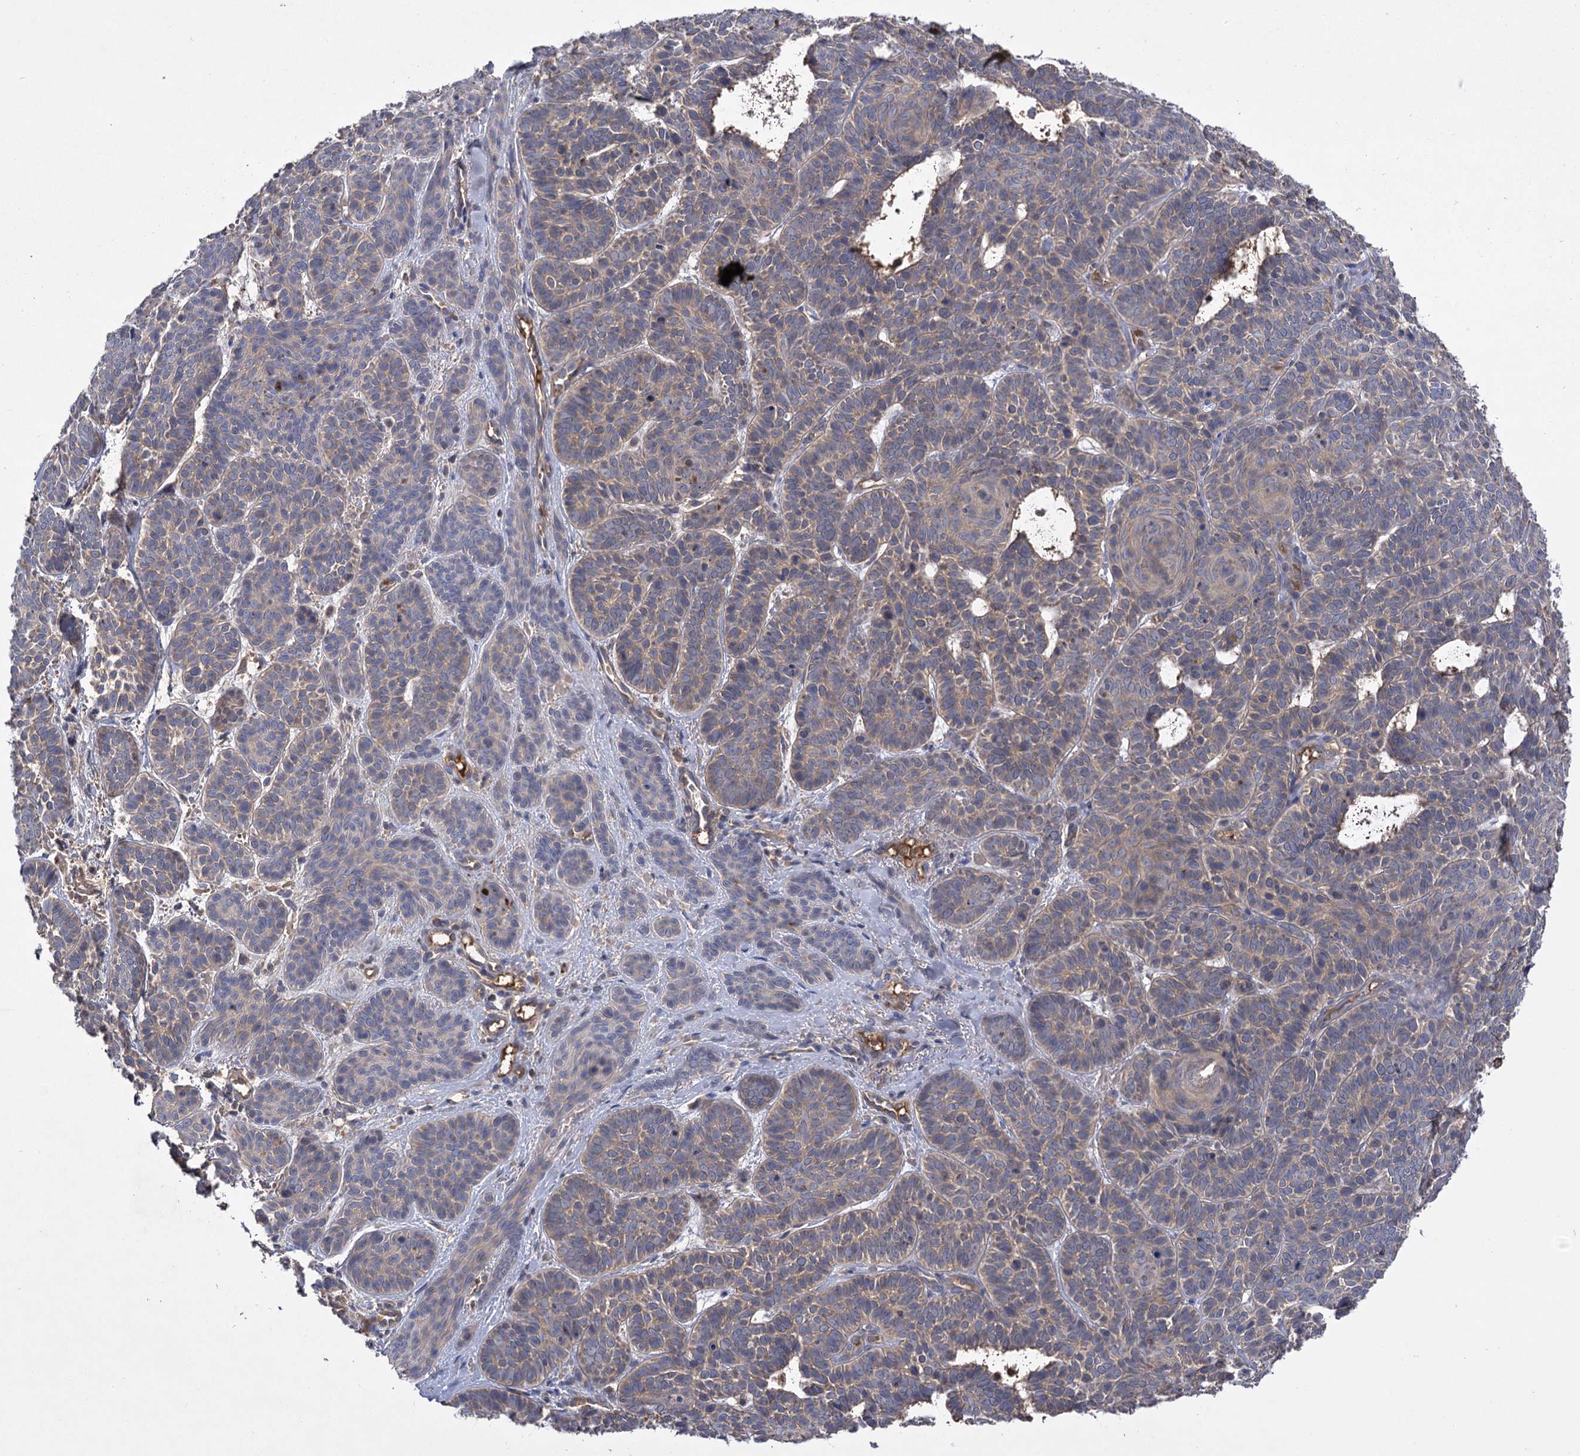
{"staining": {"intensity": "weak", "quantity": "25%-75%", "location": "cytoplasmic/membranous"}, "tissue": "skin cancer", "cell_type": "Tumor cells", "image_type": "cancer", "snomed": [{"axis": "morphology", "description": "Basal cell carcinoma"}, {"axis": "topography", "description": "Skin"}], "caption": "Brown immunohistochemical staining in human skin basal cell carcinoma demonstrates weak cytoplasmic/membranous positivity in about 25%-75% of tumor cells.", "gene": "USP50", "patient": {"sex": "male", "age": 85}}